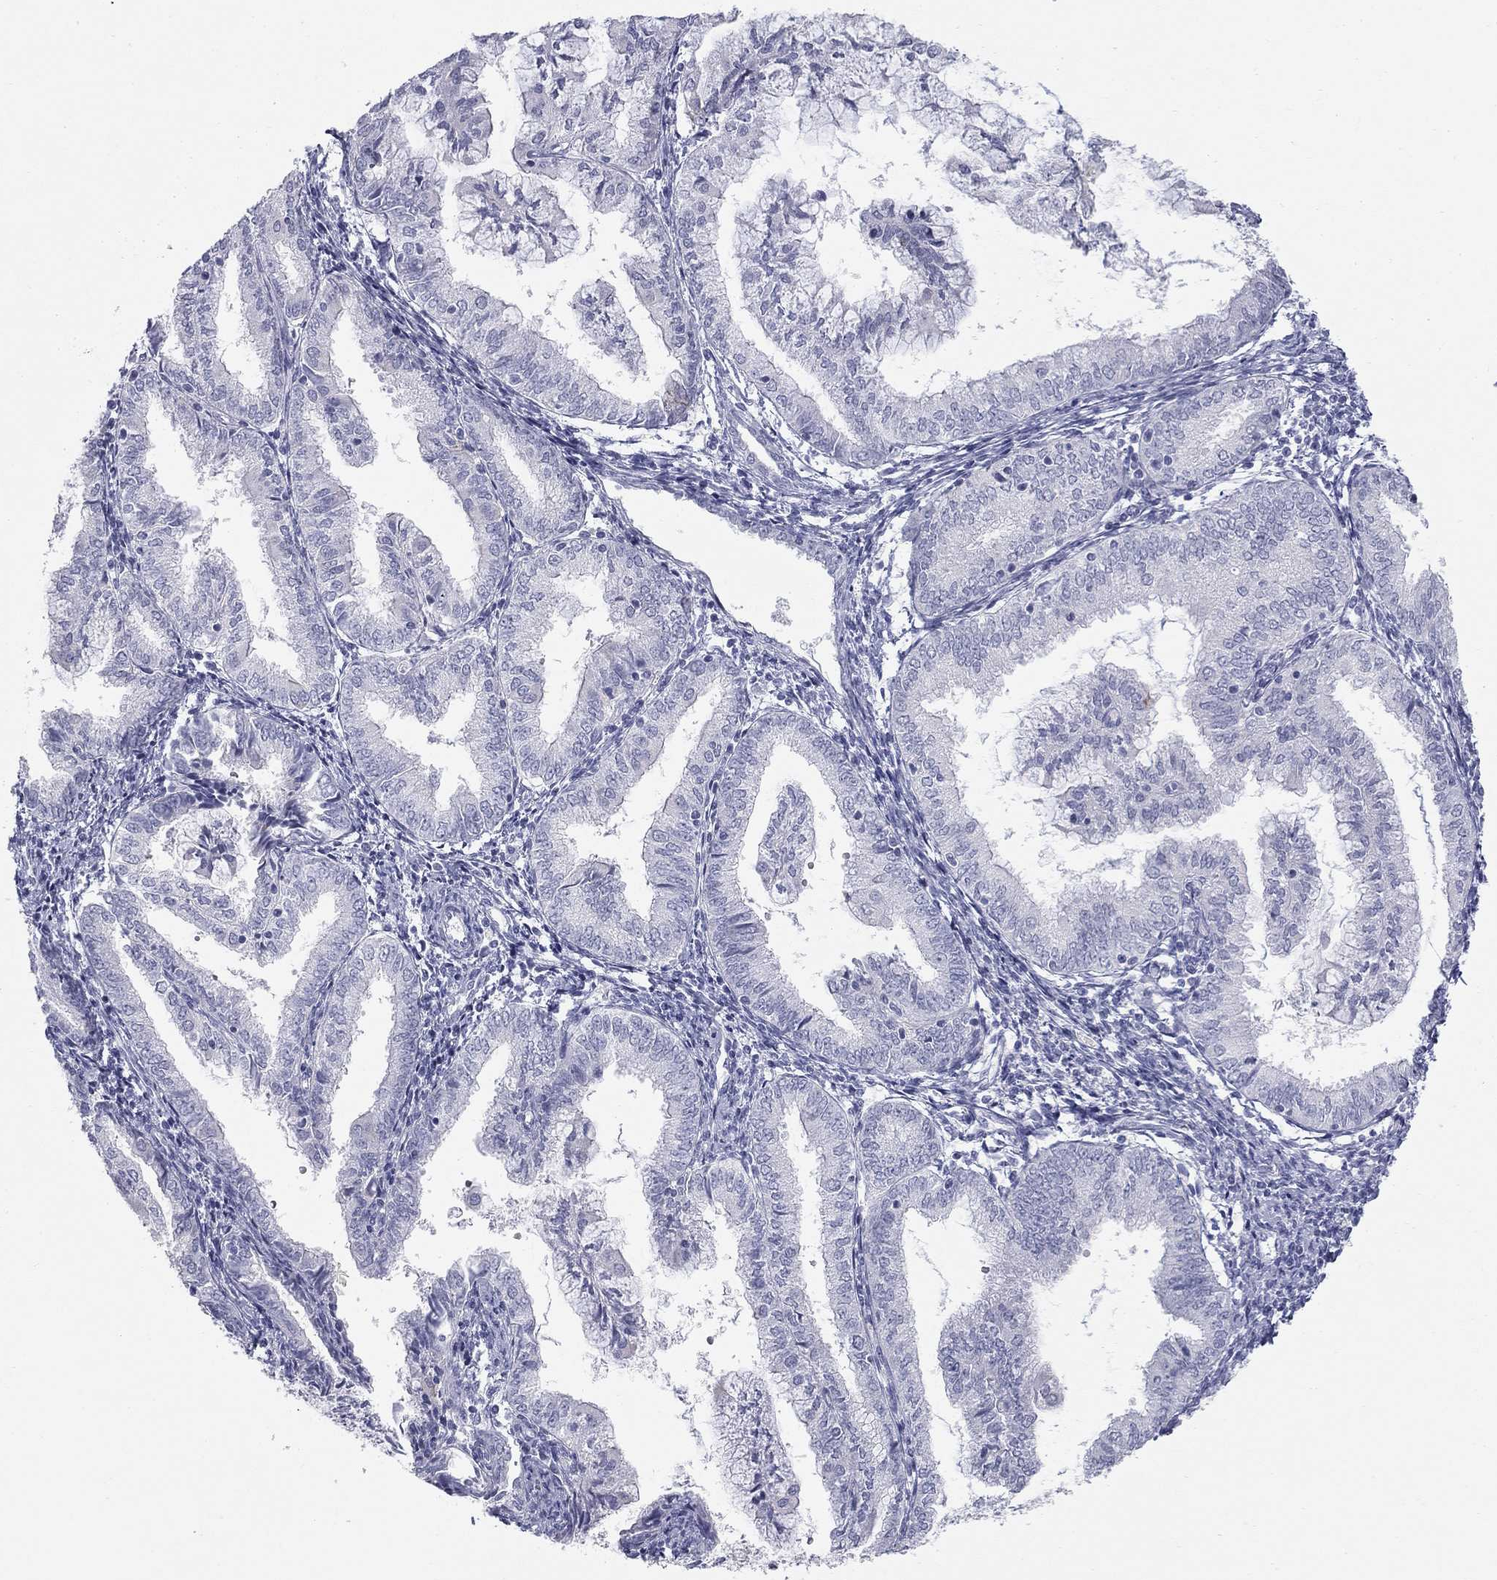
{"staining": {"intensity": "negative", "quantity": "none", "location": "none"}, "tissue": "endometrial cancer", "cell_type": "Tumor cells", "image_type": "cancer", "snomed": [{"axis": "morphology", "description": "Adenocarcinoma, NOS"}, {"axis": "topography", "description": "Endometrium"}], "caption": "This is an immunohistochemistry (IHC) histopathology image of human endometrial cancer (adenocarcinoma). There is no expression in tumor cells.", "gene": "SULT2B1", "patient": {"sex": "female", "age": 56}}